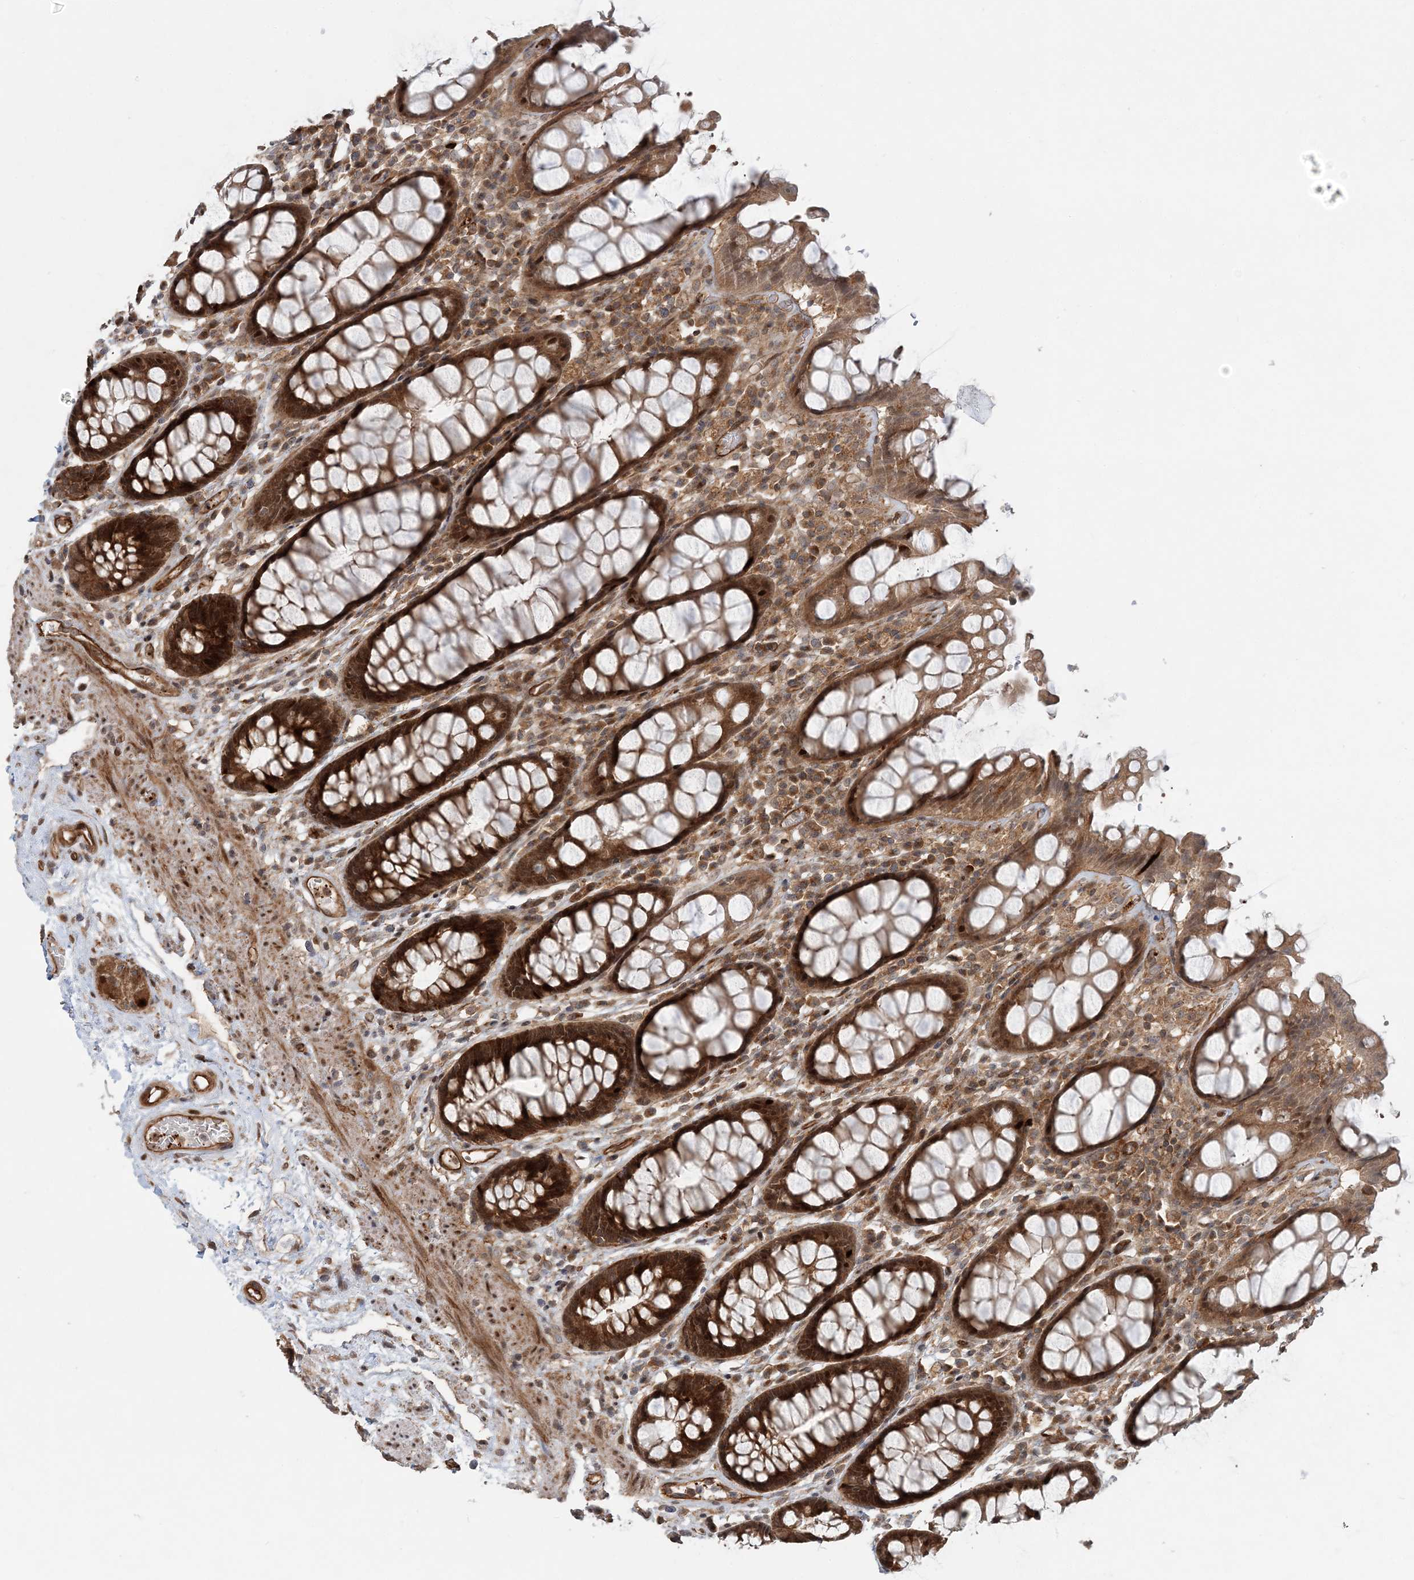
{"staining": {"intensity": "strong", "quantity": ">75%", "location": "cytoplasmic/membranous,nuclear"}, "tissue": "rectum", "cell_type": "Glandular cells", "image_type": "normal", "snomed": [{"axis": "morphology", "description": "Normal tissue, NOS"}, {"axis": "topography", "description": "Rectum"}], "caption": "An image of human rectum stained for a protein shows strong cytoplasmic/membranous,nuclear brown staining in glandular cells.", "gene": "GEMIN5", "patient": {"sex": "male", "age": 64}}